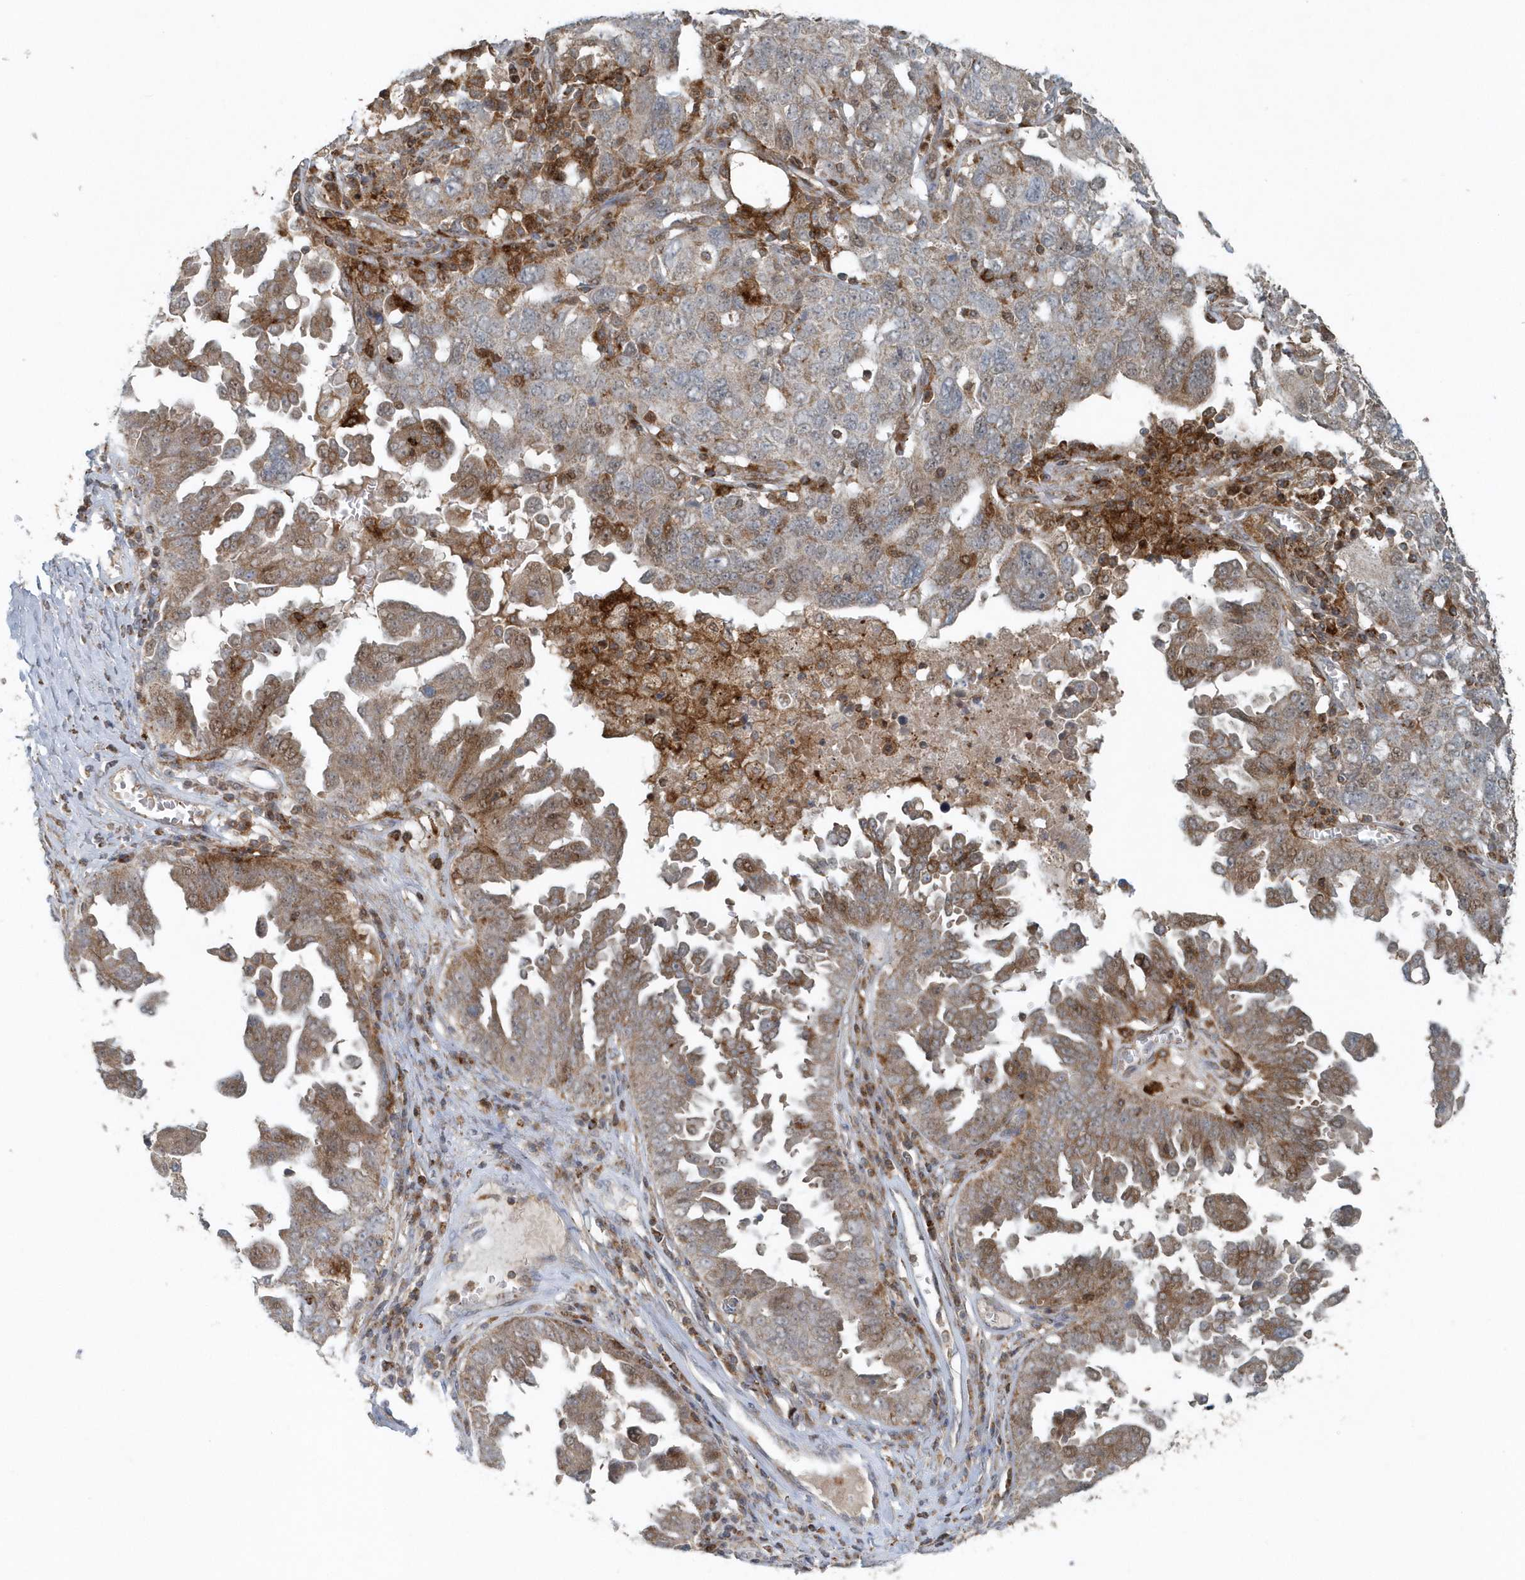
{"staining": {"intensity": "moderate", "quantity": "<25%", "location": "cytoplasmic/membranous,nuclear"}, "tissue": "ovarian cancer", "cell_type": "Tumor cells", "image_type": "cancer", "snomed": [{"axis": "morphology", "description": "Carcinoma, endometroid"}, {"axis": "topography", "description": "Ovary"}], "caption": "A brown stain labels moderate cytoplasmic/membranous and nuclear expression of a protein in ovarian cancer tumor cells.", "gene": "MMUT", "patient": {"sex": "female", "age": 62}}